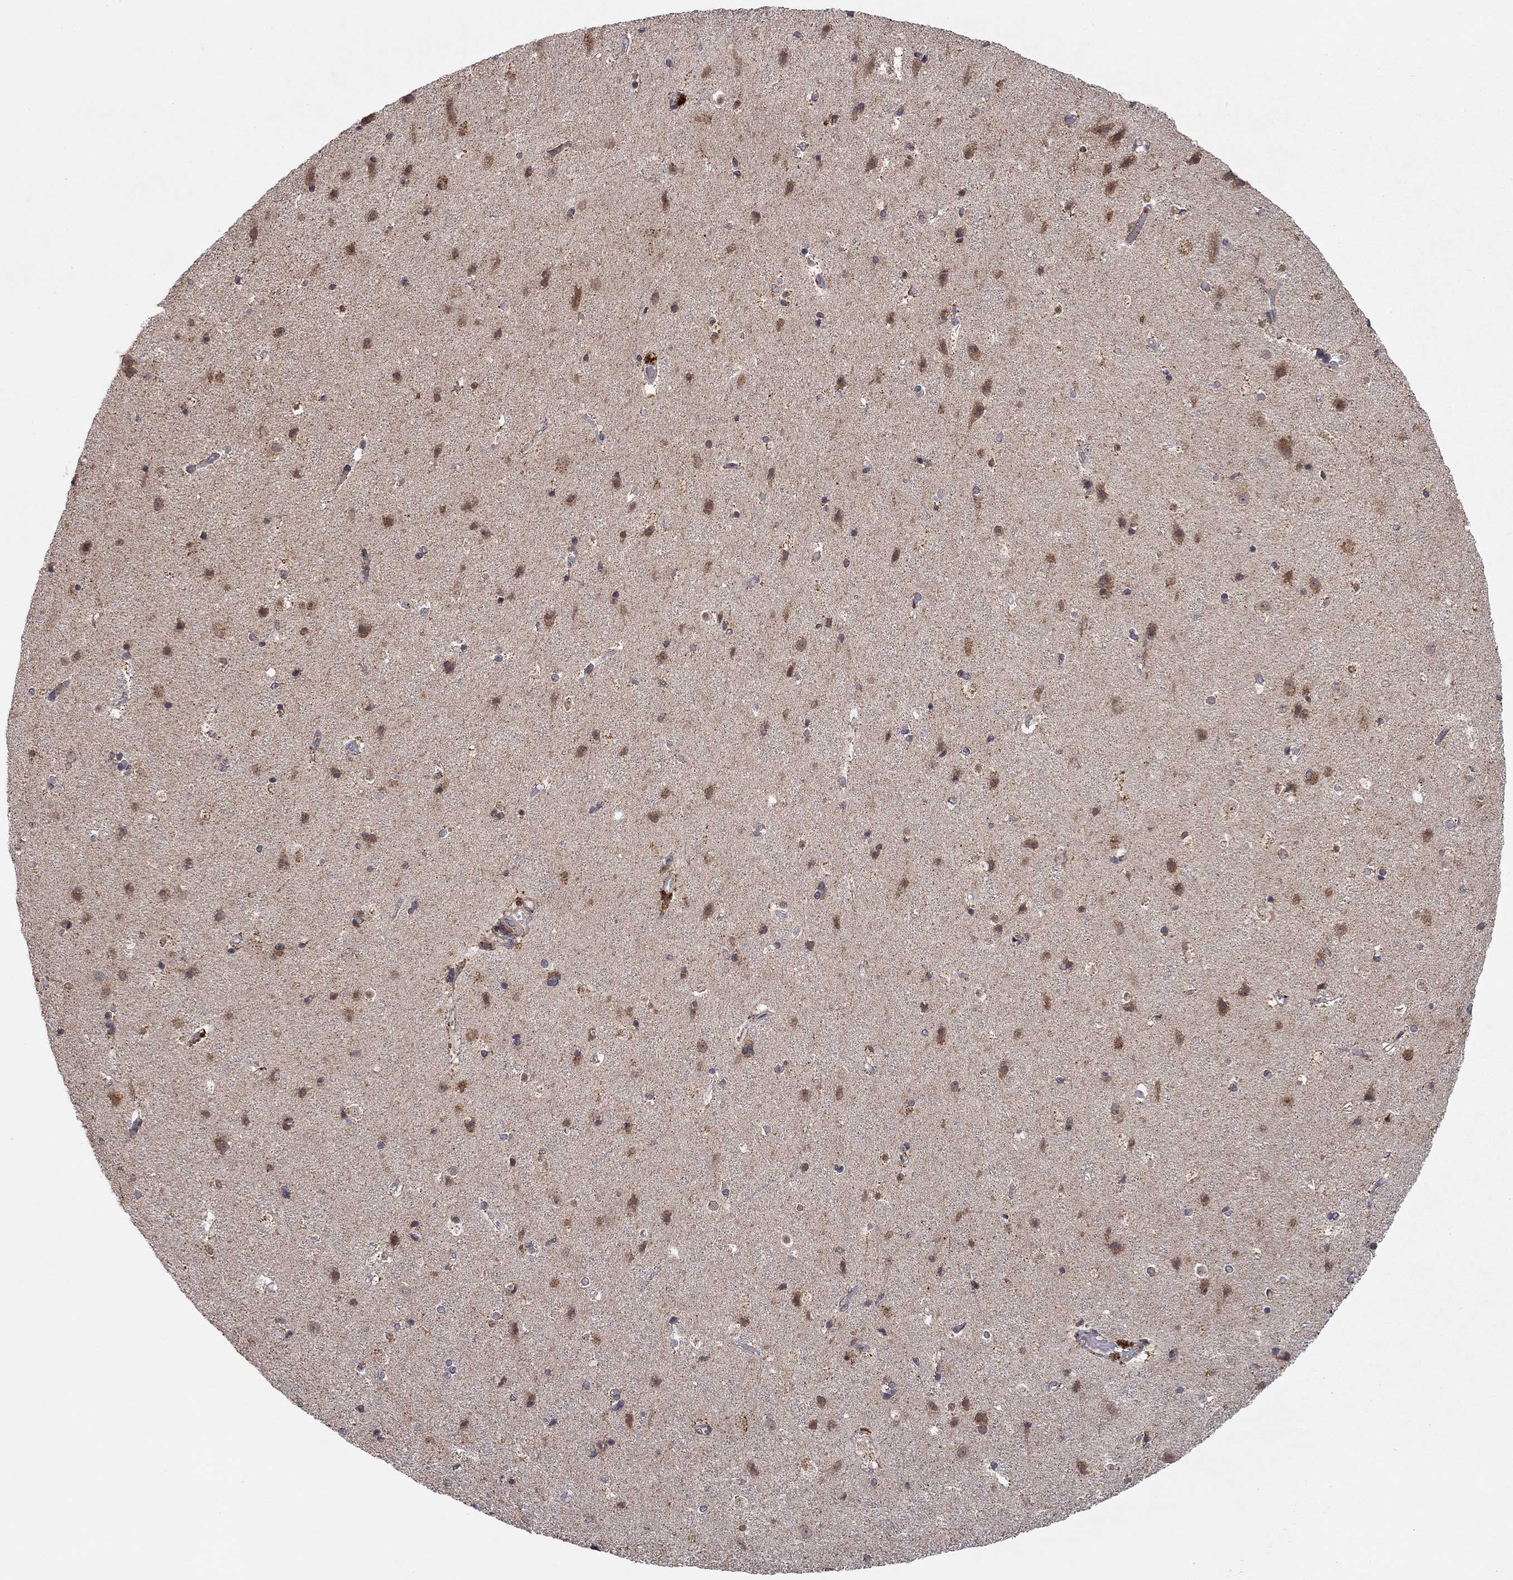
{"staining": {"intensity": "weak", "quantity": "<25%", "location": "cytoplasmic/membranous"}, "tissue": "cerebral cortex", "cell_type": "Endothelial cells", "image_type": "normal", "snomed": [{"axis": "morphology", "description": "Normal tissue, NOS"}, {"axis": "topography", "description": "Cerebral cortex"}], "caption": "Human cerebral cortex stained for a protein using immunohistochemistry demonstrates no staining in endothelial cells.", "gene": "IDS", "patient": {"sex": "female", "age": 52}}